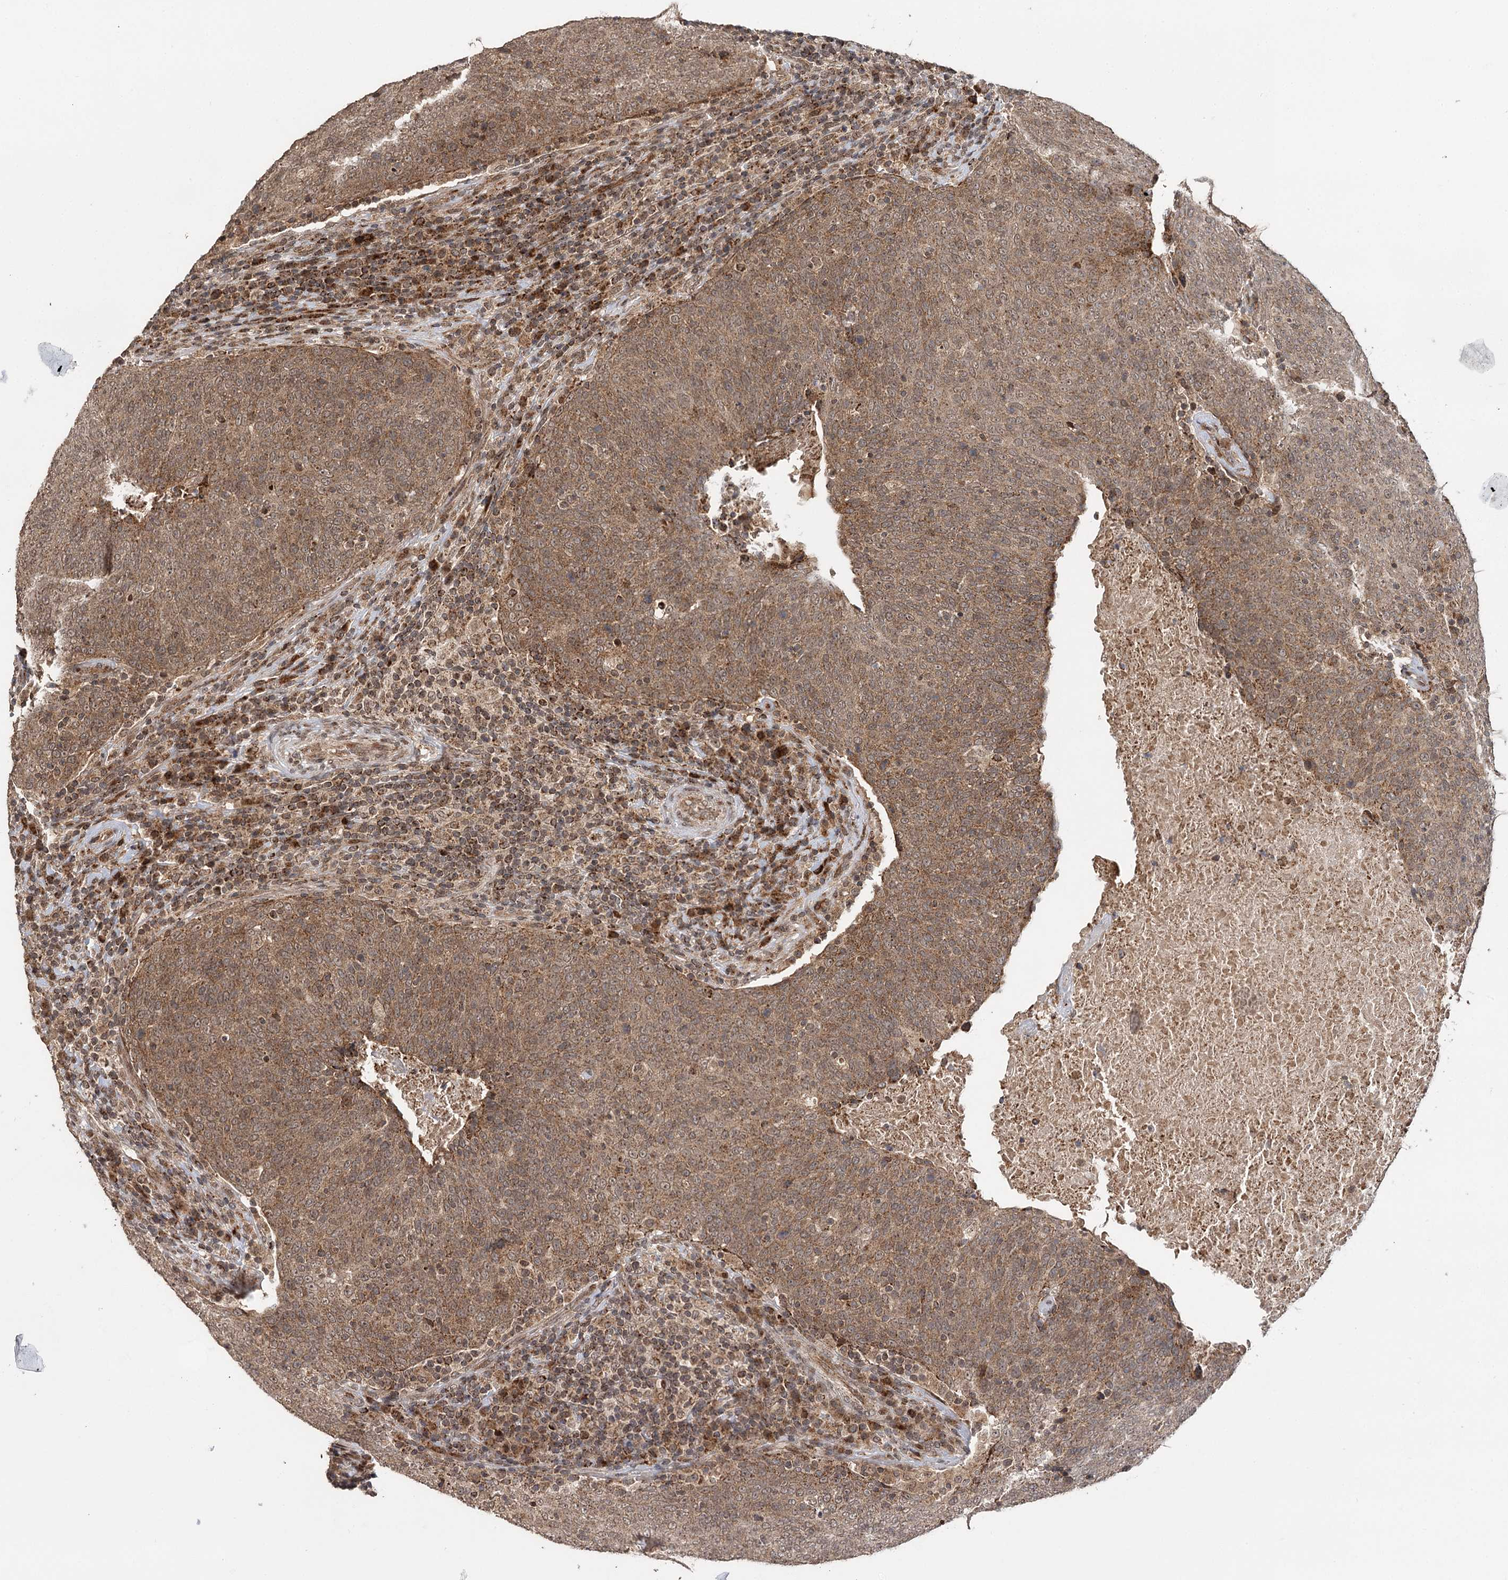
{"staining": {"intensity": "moderate", "quantity": ">75%", "location": "cytoplasmic/membranous"}, "tissue": "head and neck cancer", "cell_type": "Tumor cells", "image_type": "cancer", "snomed": [{"axis": "morphology", "description": "Squamous cell carcinoma, NOS"}, {"axis": "morphology", "description": "Squamous cell carcinoma, metastatic, NOS"}, {"axis": "topography", "description": "Lymph node"}, {"axis": "topography", "description": "Head-Neck"}], "caption": "Head and neck cancer stained with a brown dye shows moderate cytoplasmic/membranous positive expression in approximately >75% of tumor cells.", "gene": "ZNRF3", "patient": {"sex": "male", "age": 62}}